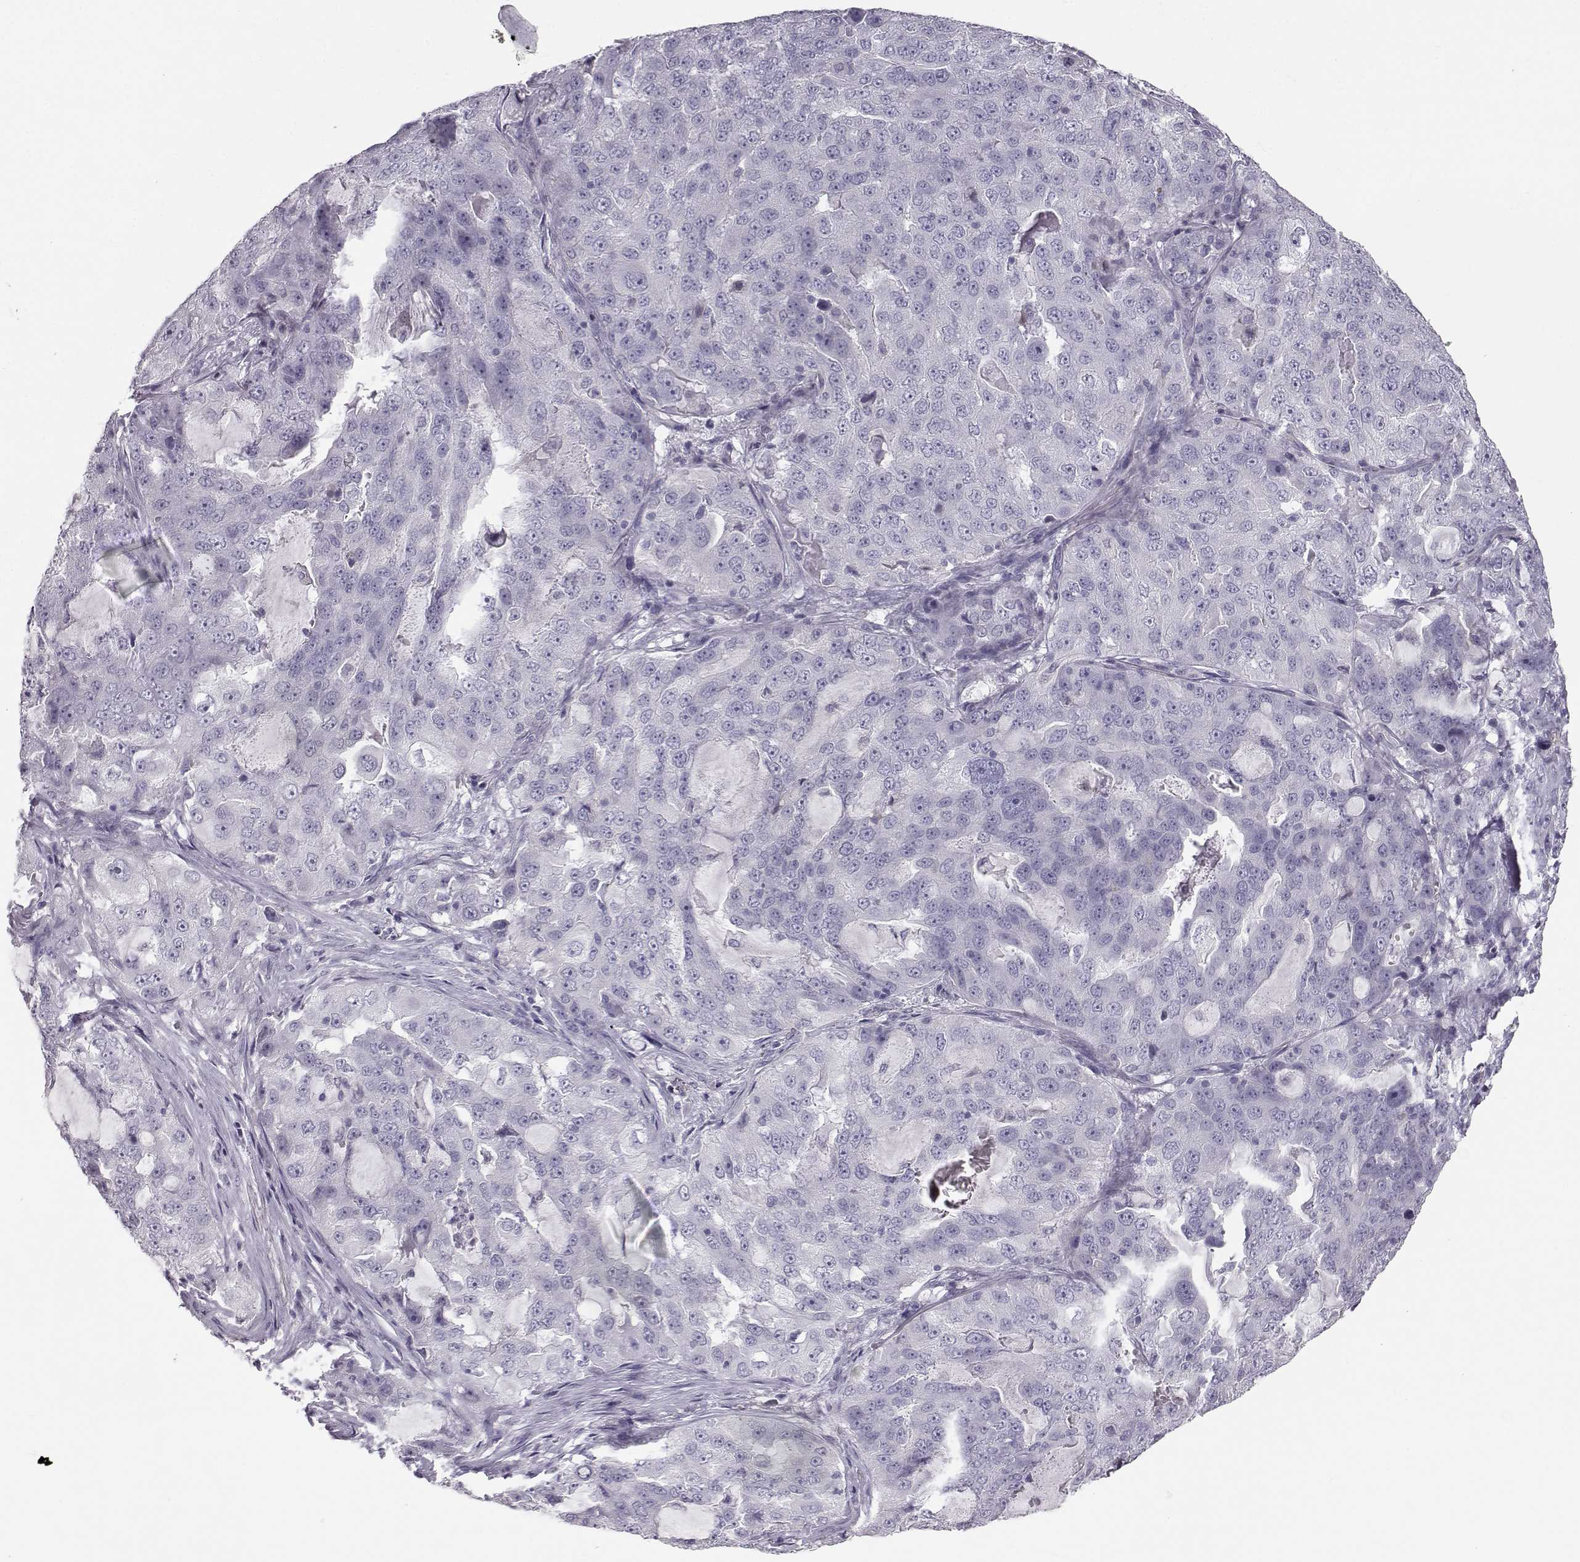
{"staining": {"intensity": "negative", "quantity": "none", "location": "none"}, "tissue": "lung cancer", "cell_type": "Tumor cells", "image_type": "cancer", "snomed": [{"axis": "morphology", "description": "Adenocarcinoma, NOS"}, {"axis": "topography", "description": "Lung"}], "caption": "Lung cancer was stained to show a protein in brown. There is no significant staining in tumor cells.", "gene": "MYCBPAP", "patient": {"sex": "female", "age": 61}}